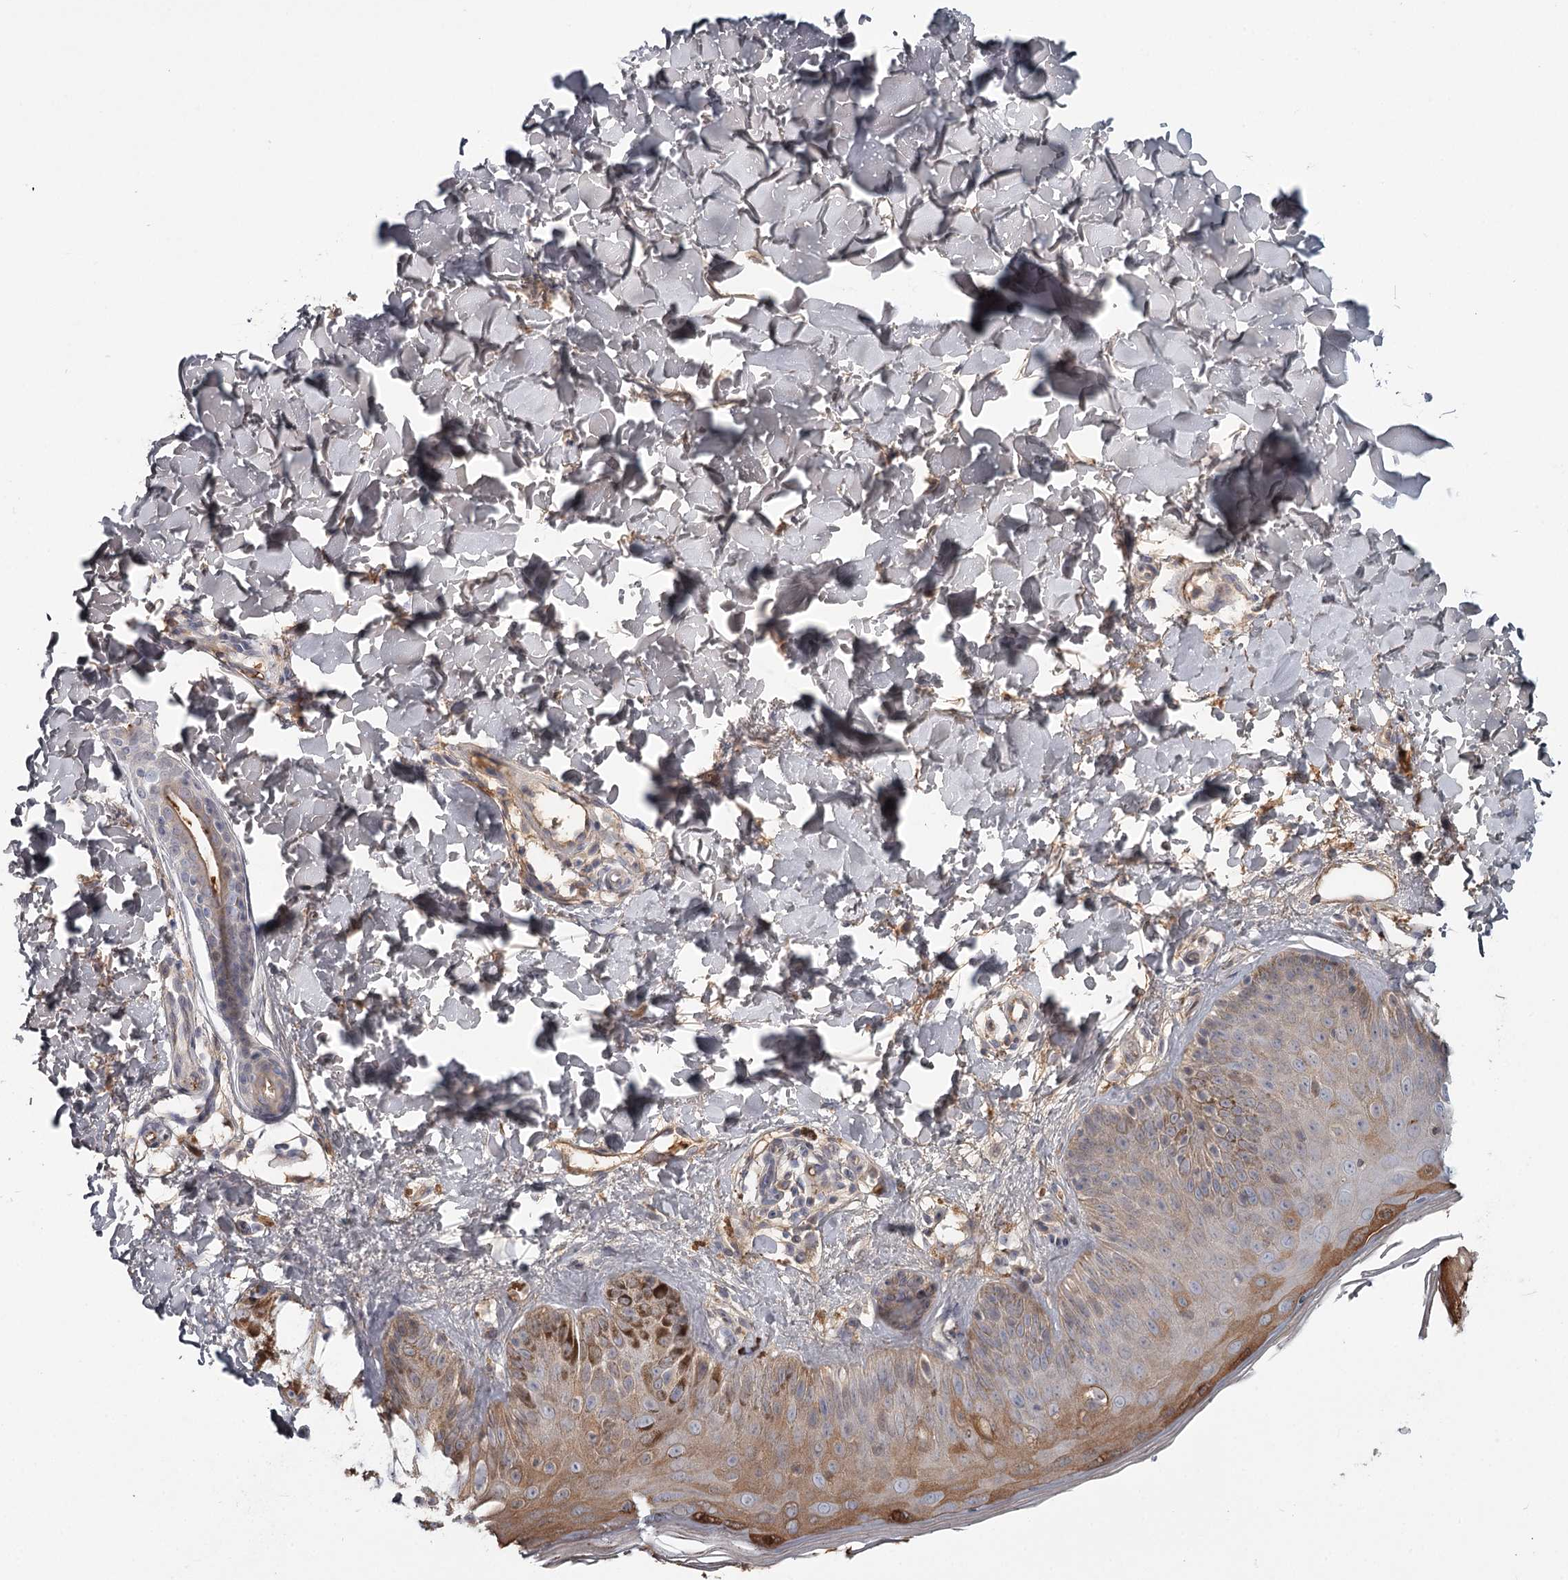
{"staining": {"intensity": "negative", "quantity": "none", "location": "none"}, "tissue": "skin", "cell_type": "Fibroblasts", "image_type": "normal", "snomed": [{"axis": "morphology", "description": "Normal tissue, NOS"}, {"axis": "topography", "description": "Skin"}], "caption": "This image is of unremarkable skin stained with IHC to label a protein in brown with the nuclei are counter-stained blue. There is no staining in fibroblasts.", "gene": "DHRS9", "patient": {"sex": "male", "age": 52}}